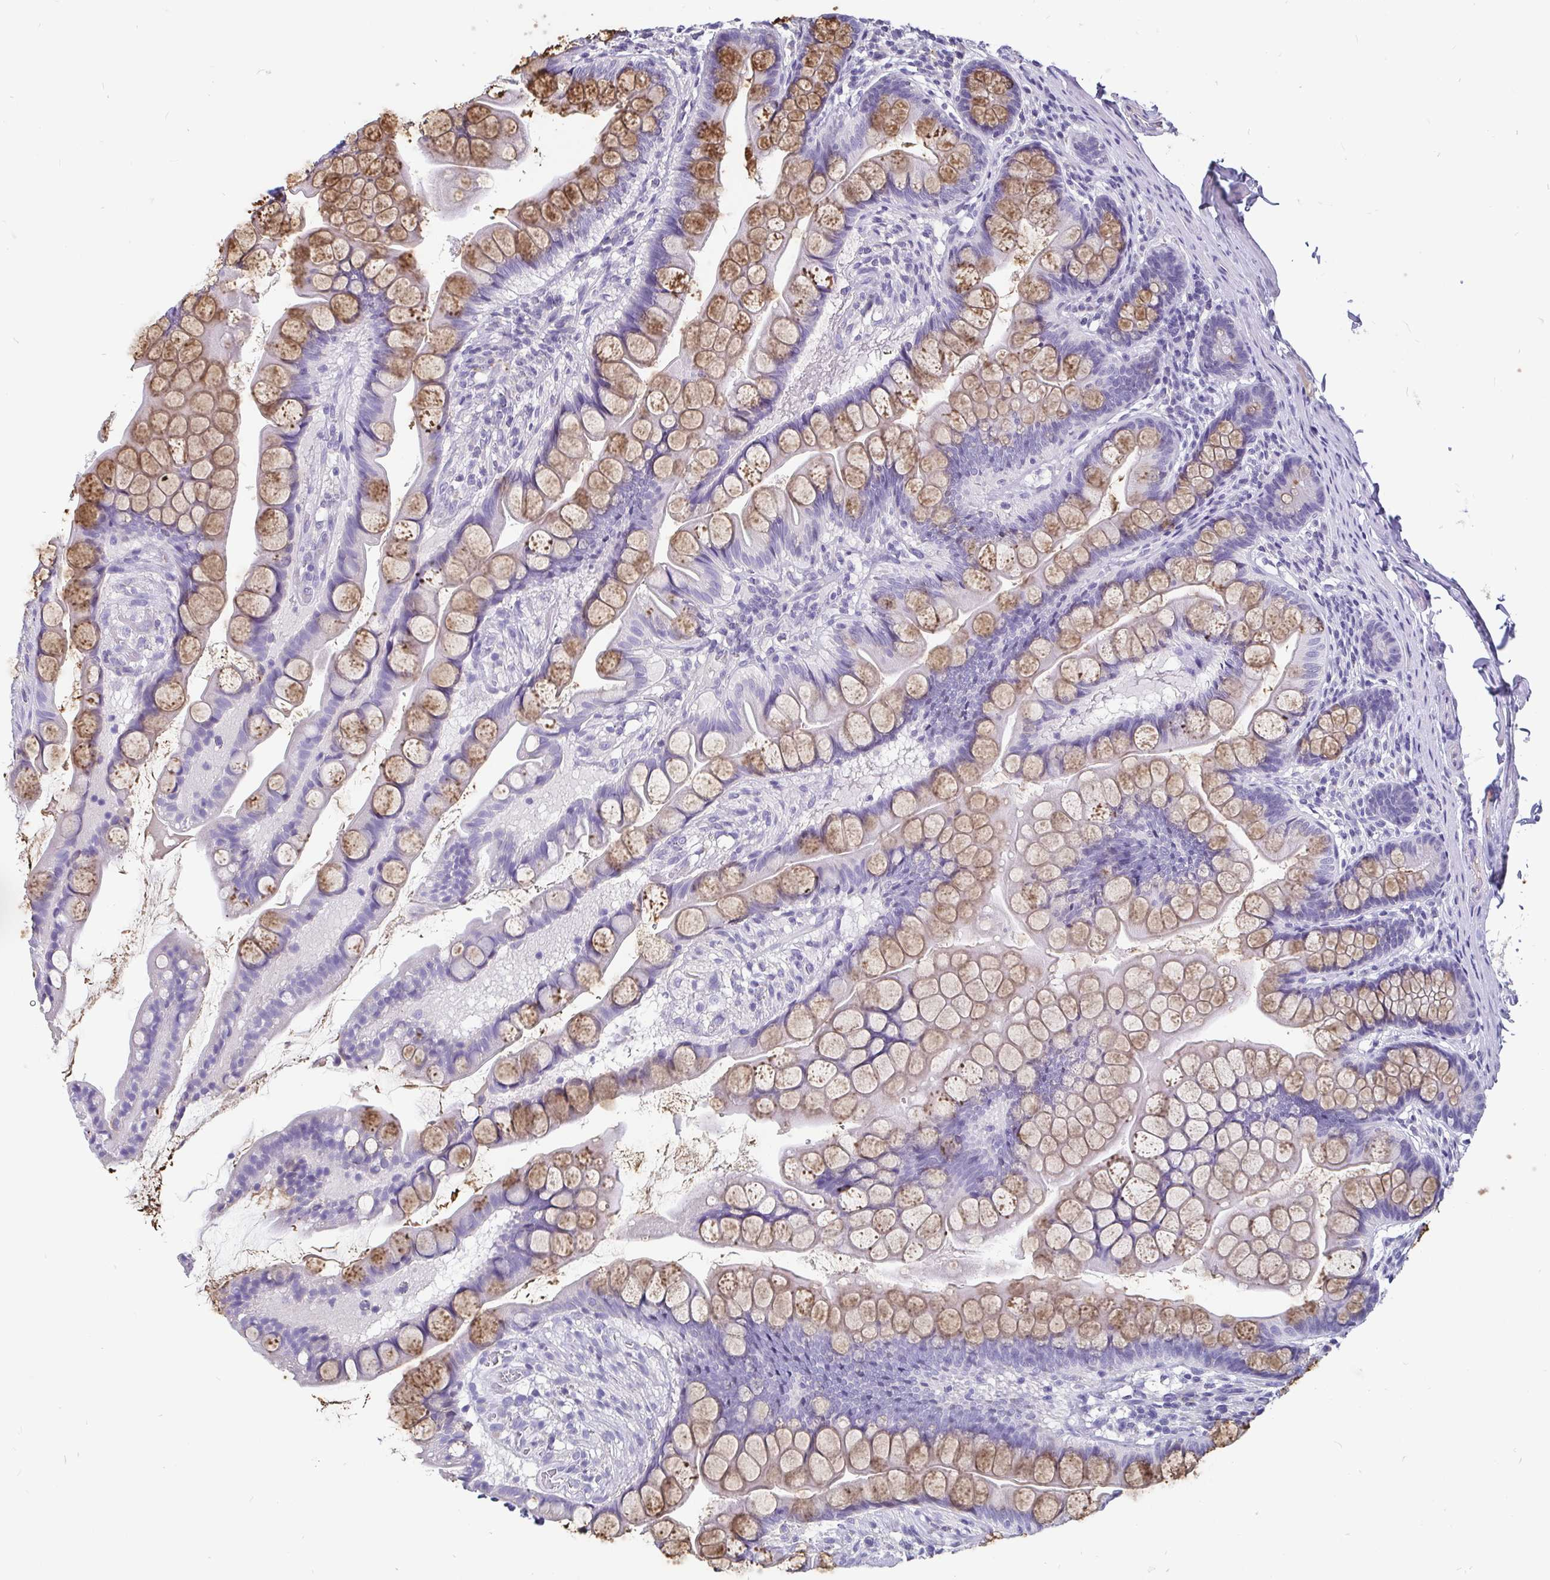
{"staining": {"intensity": "strong", "quantity": "25%-75%", "location": "cytoplasmic/membranous"}, "tissue": "small intestine", "cell_type": "Glandular cells", "image_type": "normal", "snomed": [{"axis": "morphology", "description": "Normal tissue, NOS"}, {"axis": "topography", "description": "Small intestine"}], "caption": "The micrograph reveals staining of benign small intestine, revealing strong cytoplasmic/membranous protein staining (brown color) within glandular cells. Nuclei are stained in blue.", "gene": "ADAMTS6", "patient": {"sex": "male", "age": 70}}